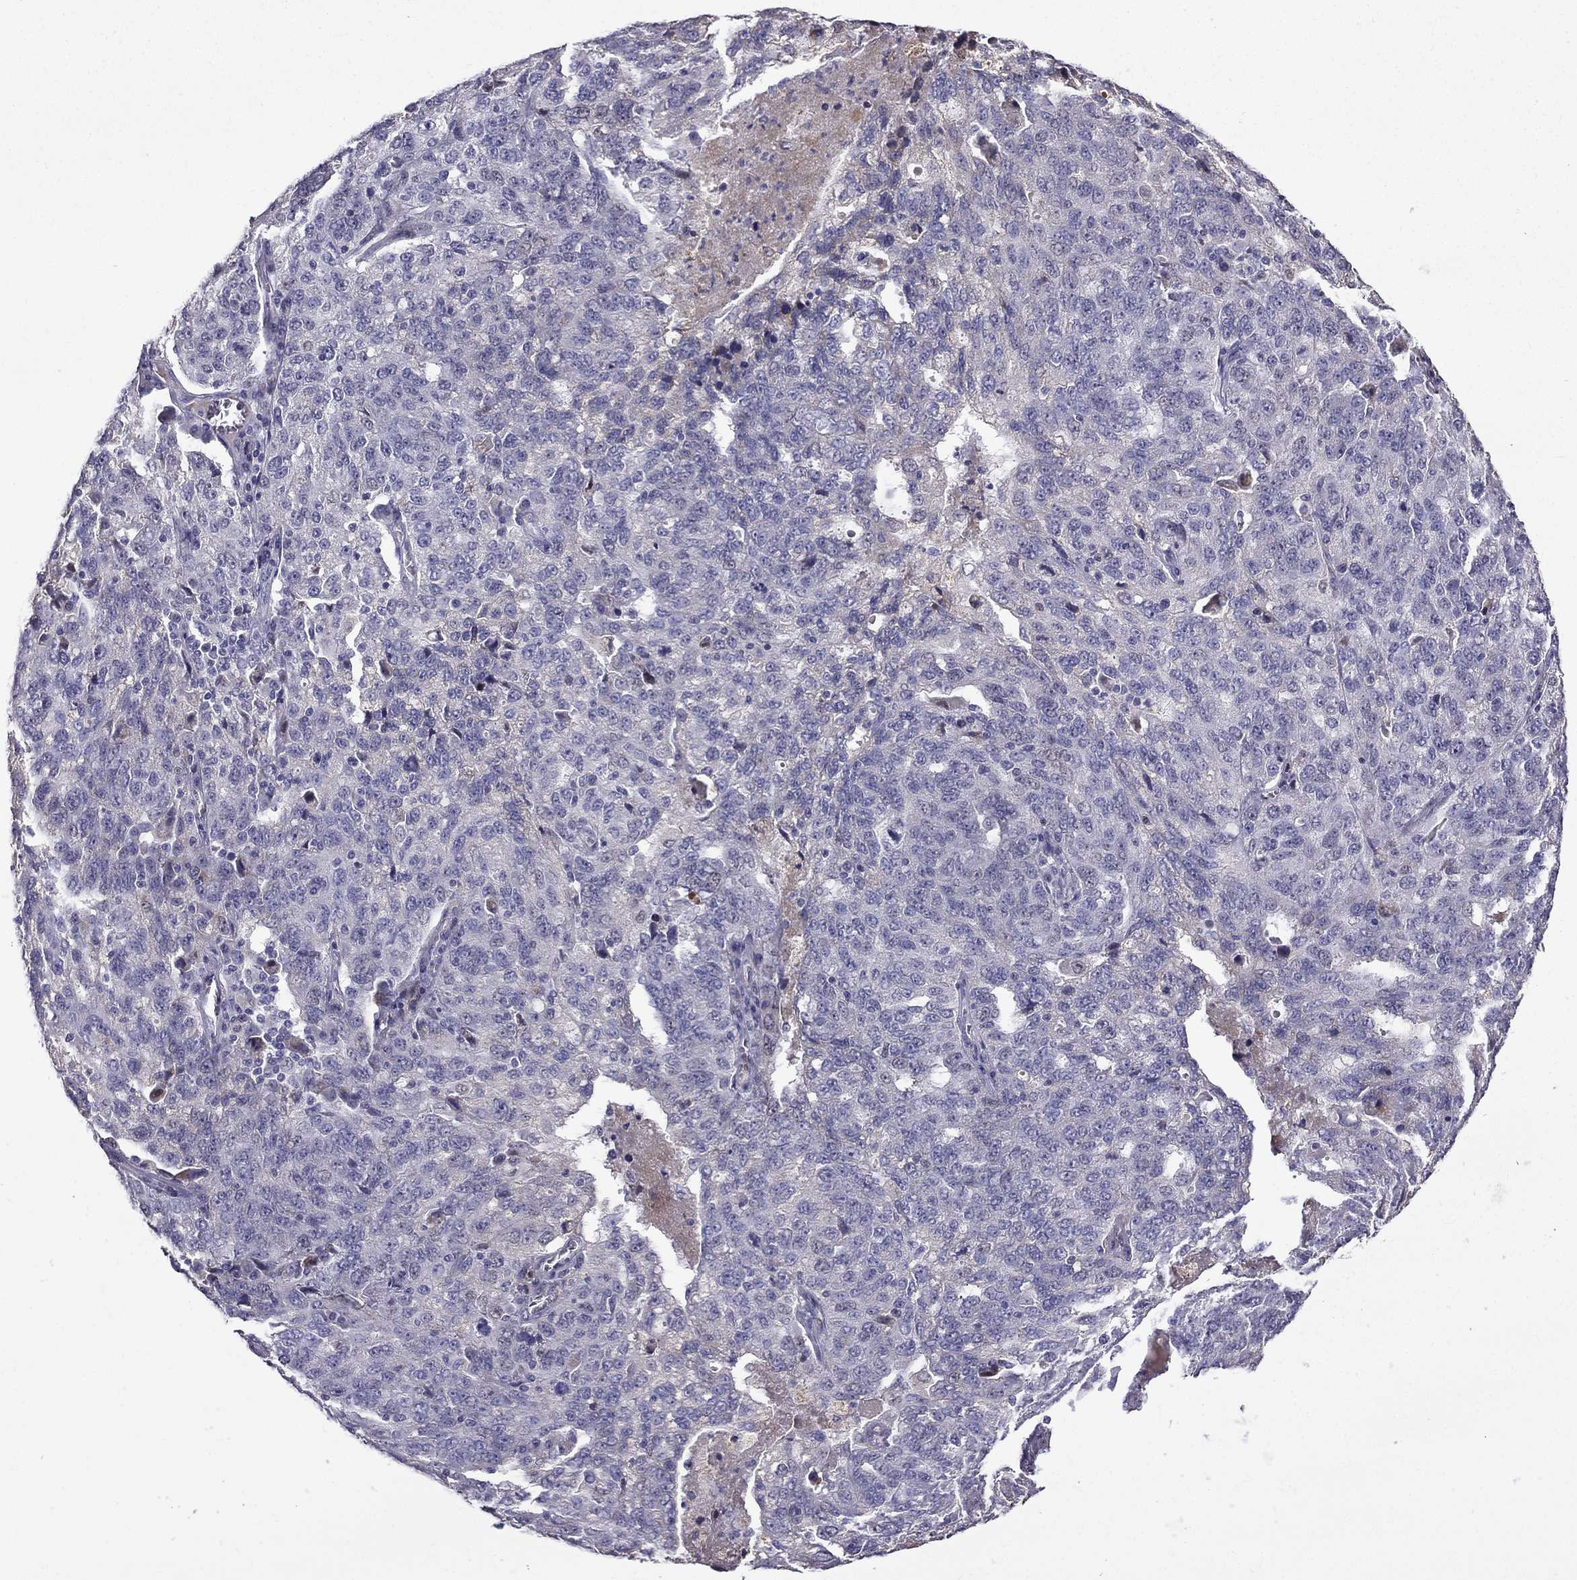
{"staining": {"intensity": "negative", "quantity": "none", "location": "none"}, "tissue": "ovarian cancer", "cell_type": "Tumor cells", "image_type": "cancer", "snomed": [{"axis": "morphology", "description": "Cystadenocarcinoma, serous, NOS"}, {"axis": "topography", "description": "Ovary"}], "caption": "High magnification brightfield microscopy of ovarian cancer (serous cystadenocarcinoma) stained with DAB (3,3'-diaminobenzidine) (brown) and counterstained with hematoxylin (blue): tumor cells show no significant expression.", "gene": "UHRF1", "patient": {"sex": "female", "age": 71}}